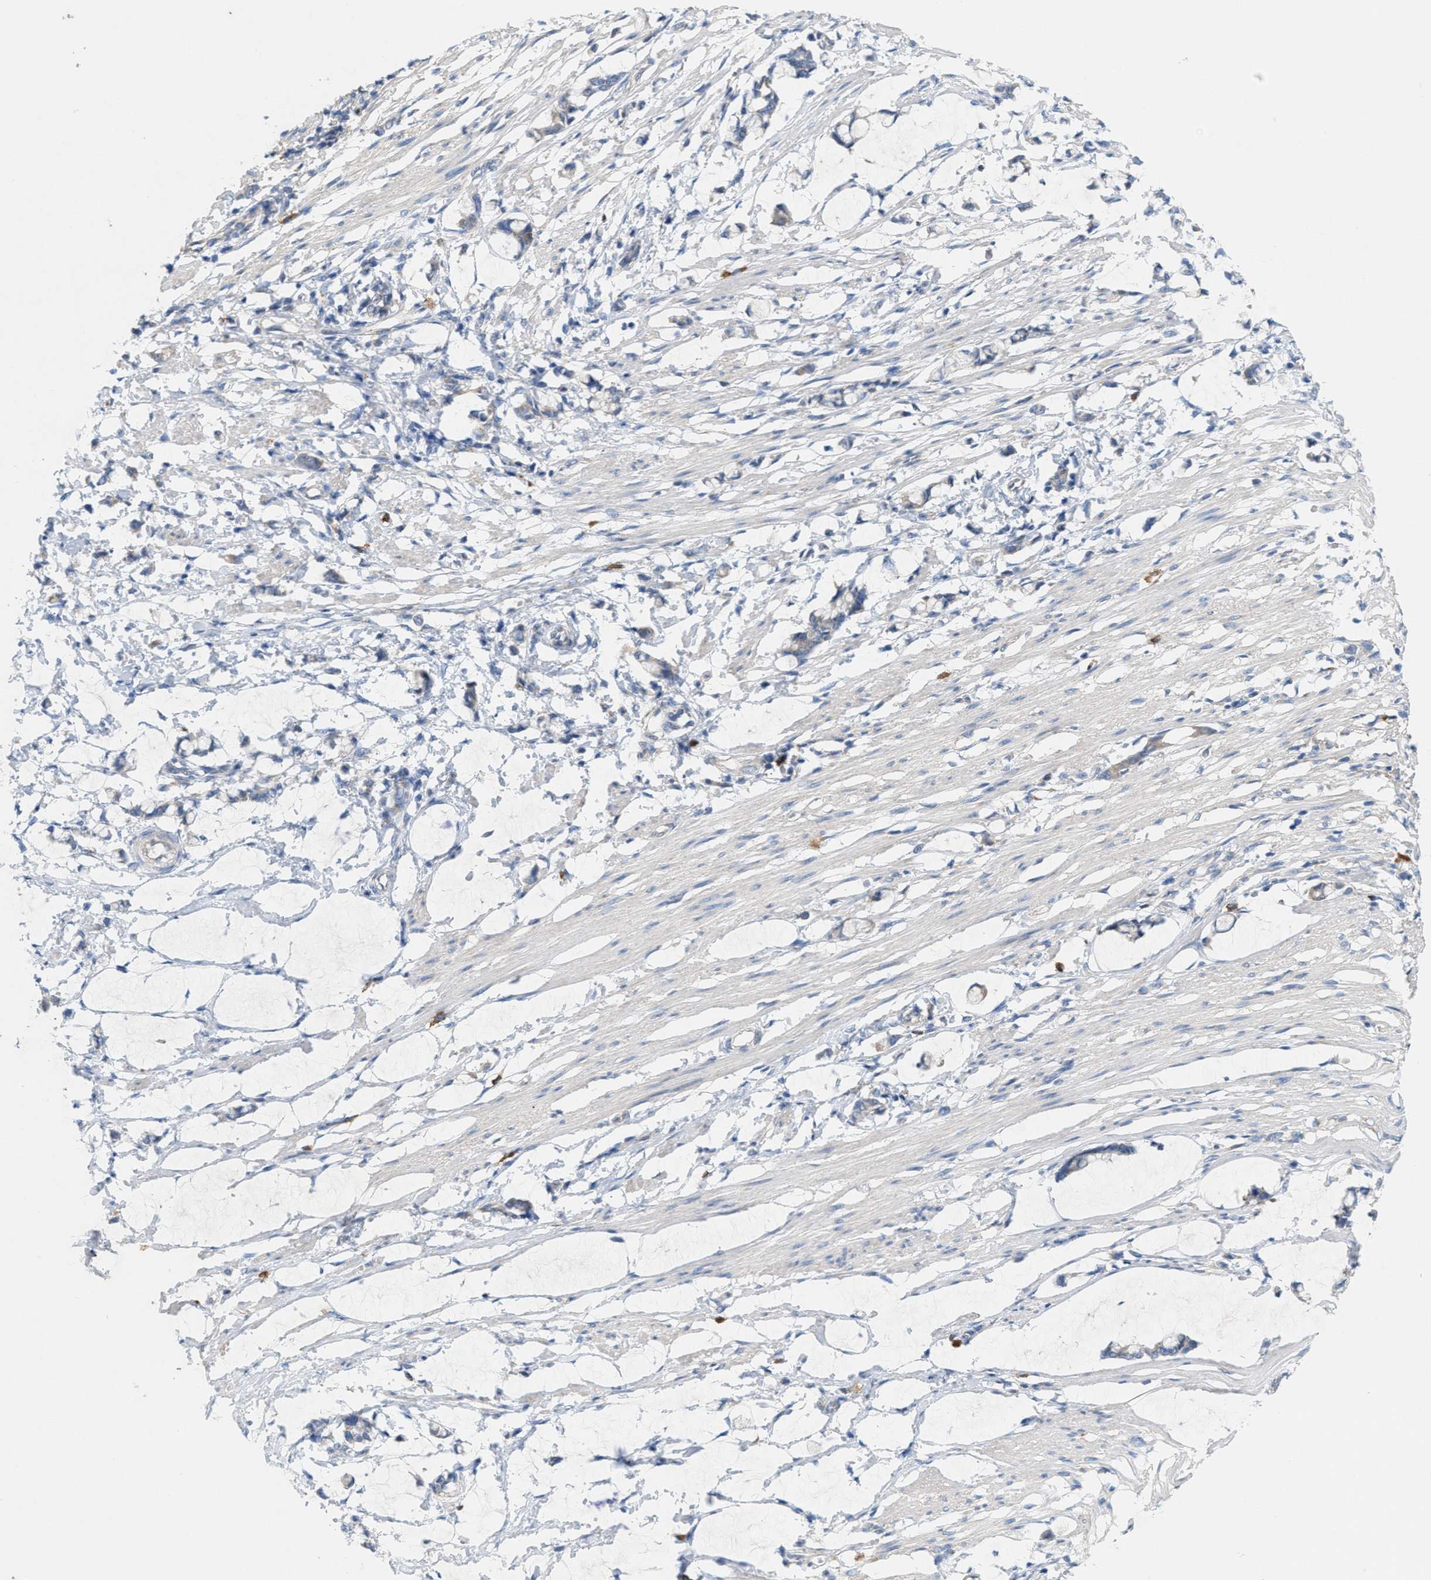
{"staining": {"intensity": "negative", "quantity": "none", "location": "none"}, "tissue": "smooth muscle", "cell_type": "Smooth muscle cells", "image_type": "normal", "snomed": [{"axis": "morphology", "description": "Normal tissue, NOS"}, {"axis": "morphology", "description": "Adenocarcinoma, NOS"}, {"axis": "topography", "description": "Smooth muscle"}, {"axis": "topography", "description": "Colon"}], "caption": "The immunohistochemistry micrograph has no significant positivity in smooth muscle cells of smooth muscle. The staining was performed using DAB to visualize the protein expression in brown, while the nuclei were stained in blue with hematoxylin (Magnification: 20x).", "gene": "DYNC2I1", "patient": {"sex": "male", "age": 14}}